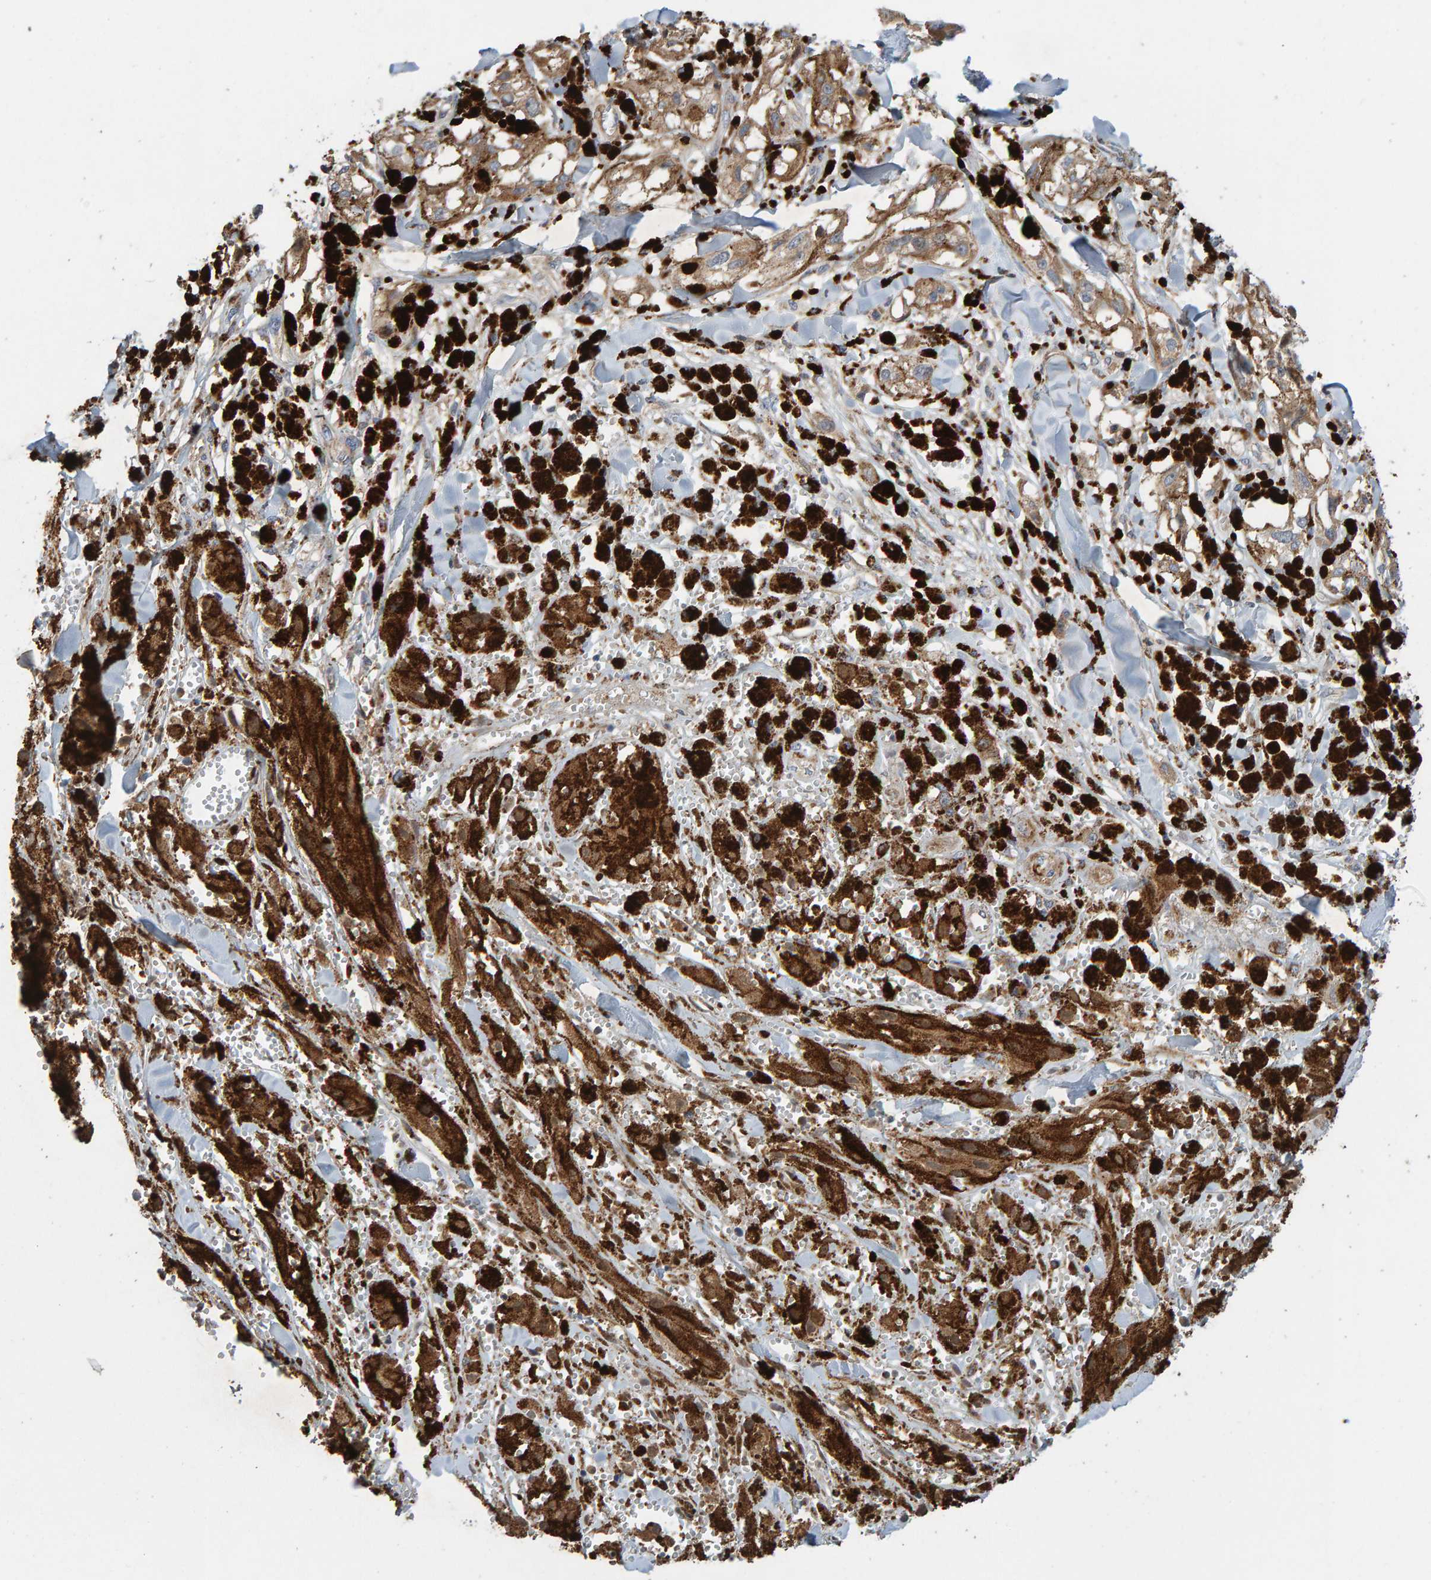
{"staining": {"intensity": "weak", "quantity": ">75%", "location": "cytoplasmic/membranous"}, "tissue": "melanoma", "cell_type": "Tumor cells", "image_type": "cancer", "snomed": [{"axis": "morphology", "description": "Malignant melanoma, NOS"}, {"axis": "topography", "description": "Skin"}], "caption": "Tumor cells show low levels of weak cytoplasmic/membranous expression in approximately >75% of cells in malignant melanoma.", "gene": "KIAA0753", "patient": {"sex": "male", "age": 88}}